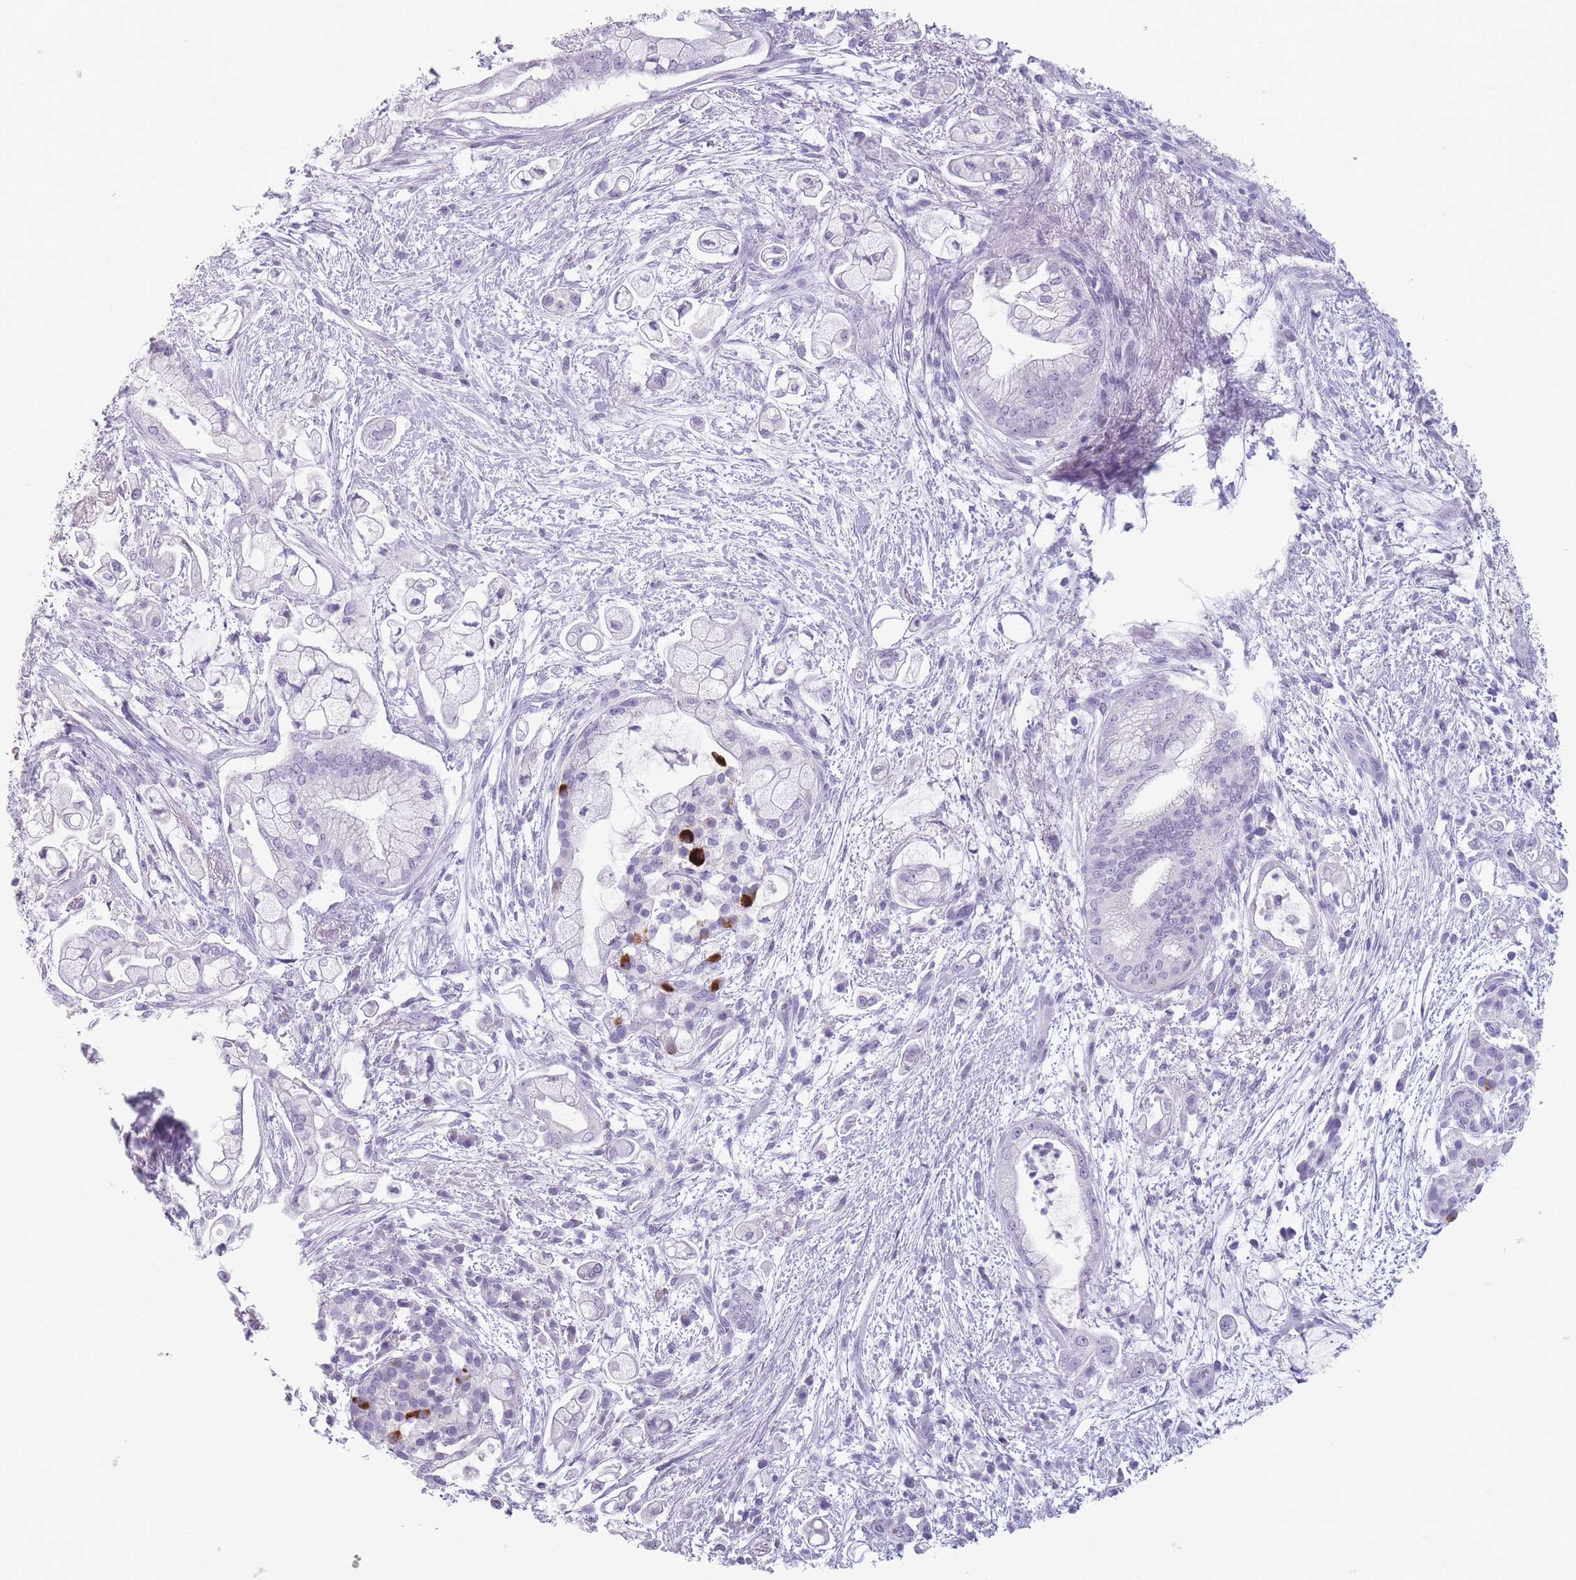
{"staining": {"intensity": "negative", "quantity": "none", "location": "none"}, "tissue": "pancreatic cancer", "cell_type": "Tumor cells", "image_type": "cancer", "snomed": [{"axis": "morphology", "description": "Adenocarcinoma, NOS"}, {"axis": "topography", "description": "Pancreas"}], "caption": "Pancreatic cancer (adenocarcinoma) was stained to show a protein in brown. There is no significant expression in tumor cells. Brightfield microscopy of immunohistochemistry (IHC) stained with DAB (3,3'-diaminobenzidine) (brown) and hematoxylin (blue), captured at high magnification.", "gene": "CCNO", "patient": {"sex": "female", "age": 69}}